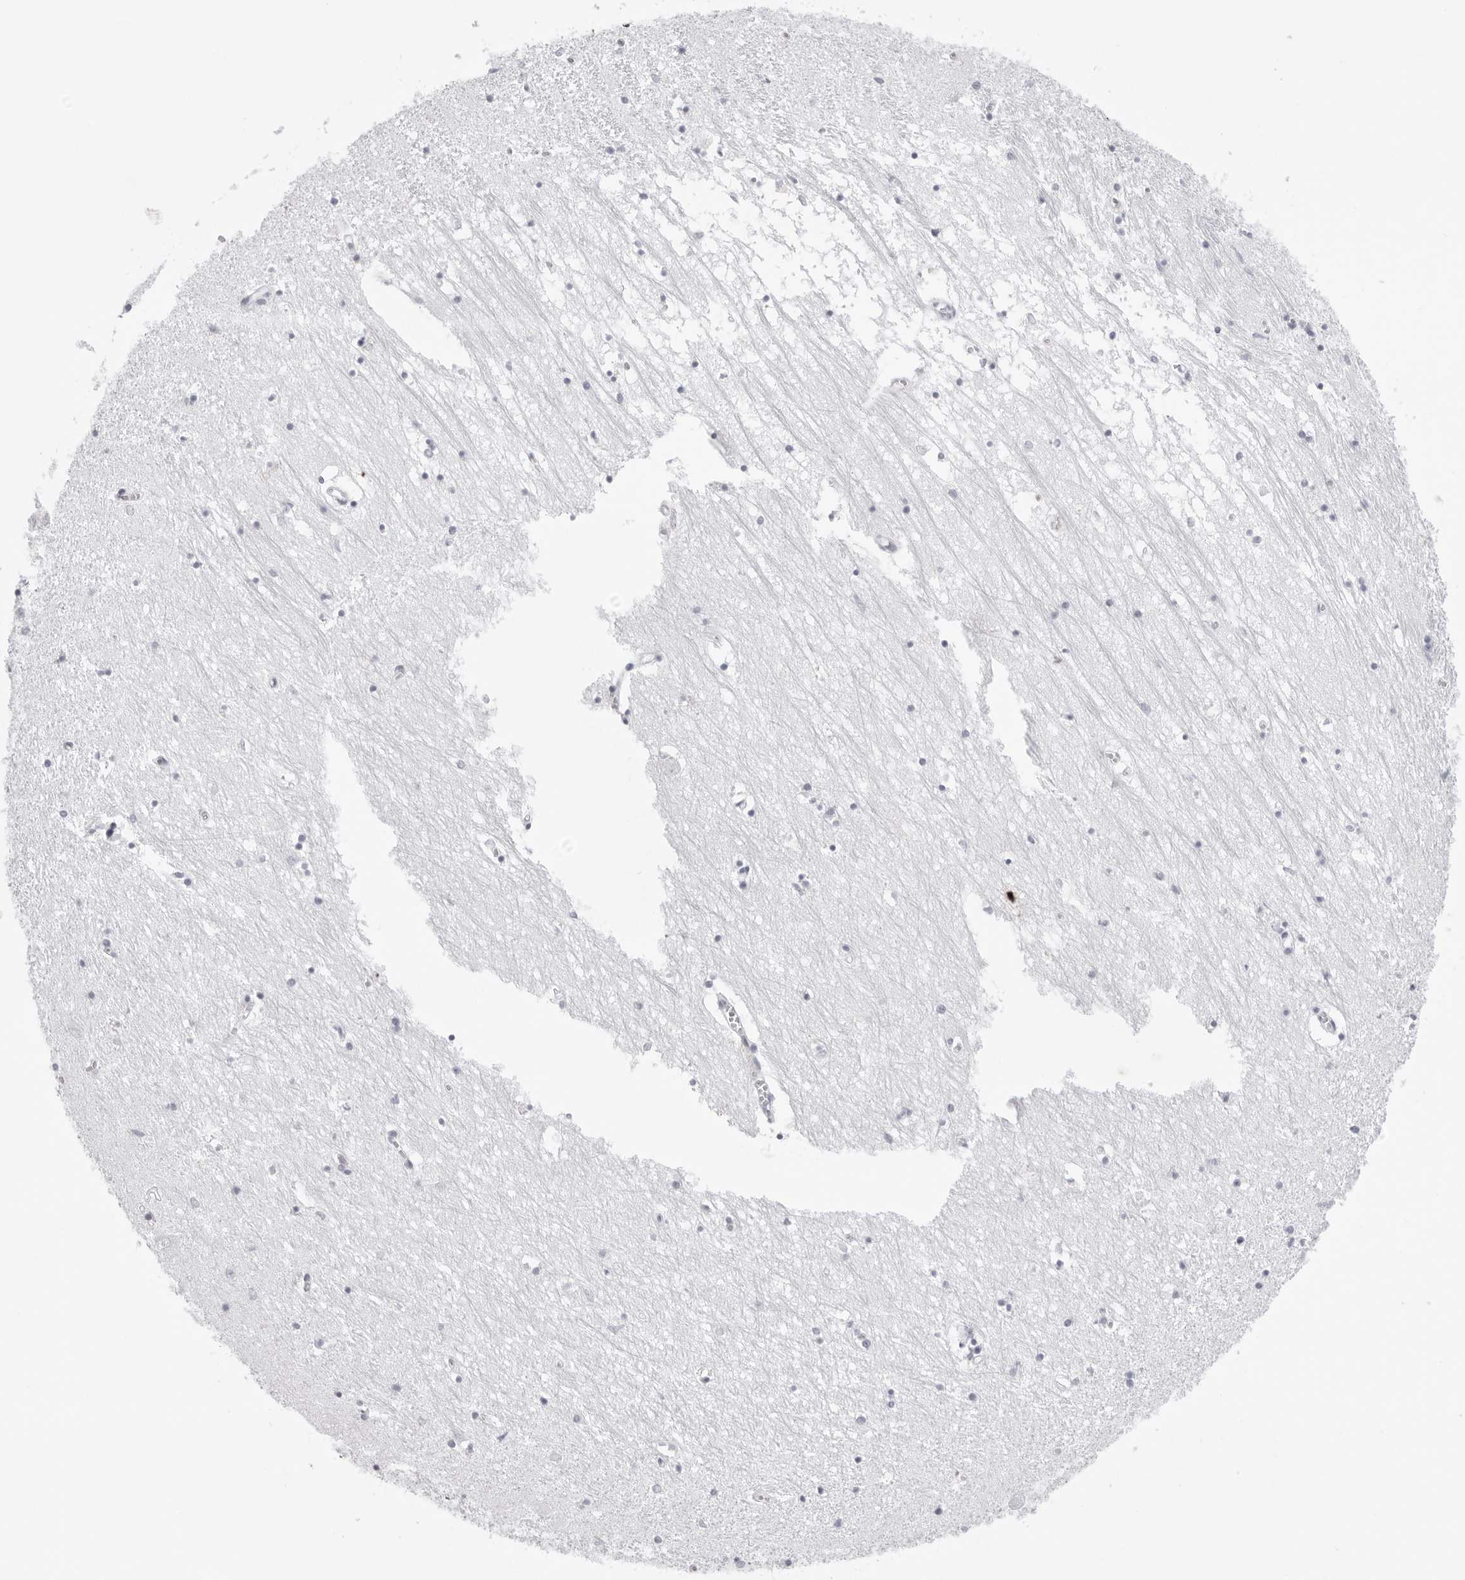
{"staining": {"intensity": "negative", "quantity": "none", "location": "none"}, "tissue": "hippocampus", "cell_type": "Glial cells", "image_type": "normal", "snomed": [{"axis": "morphology", "description": "Normal tissue, NOS"}, {"axis": "topography", "description": "Hippocampus"}], "caption": "Hippocampus was stained to show a protein in brown. There is no significant positivity in glial cells. The staining is performed using DAB (3,3'-diaminobenzidine) brown chromogen with nuclei counter-stained in using hematoxylin.", "gene": "TSSK1B", "patient": {"sex": "male", "age": 70}}